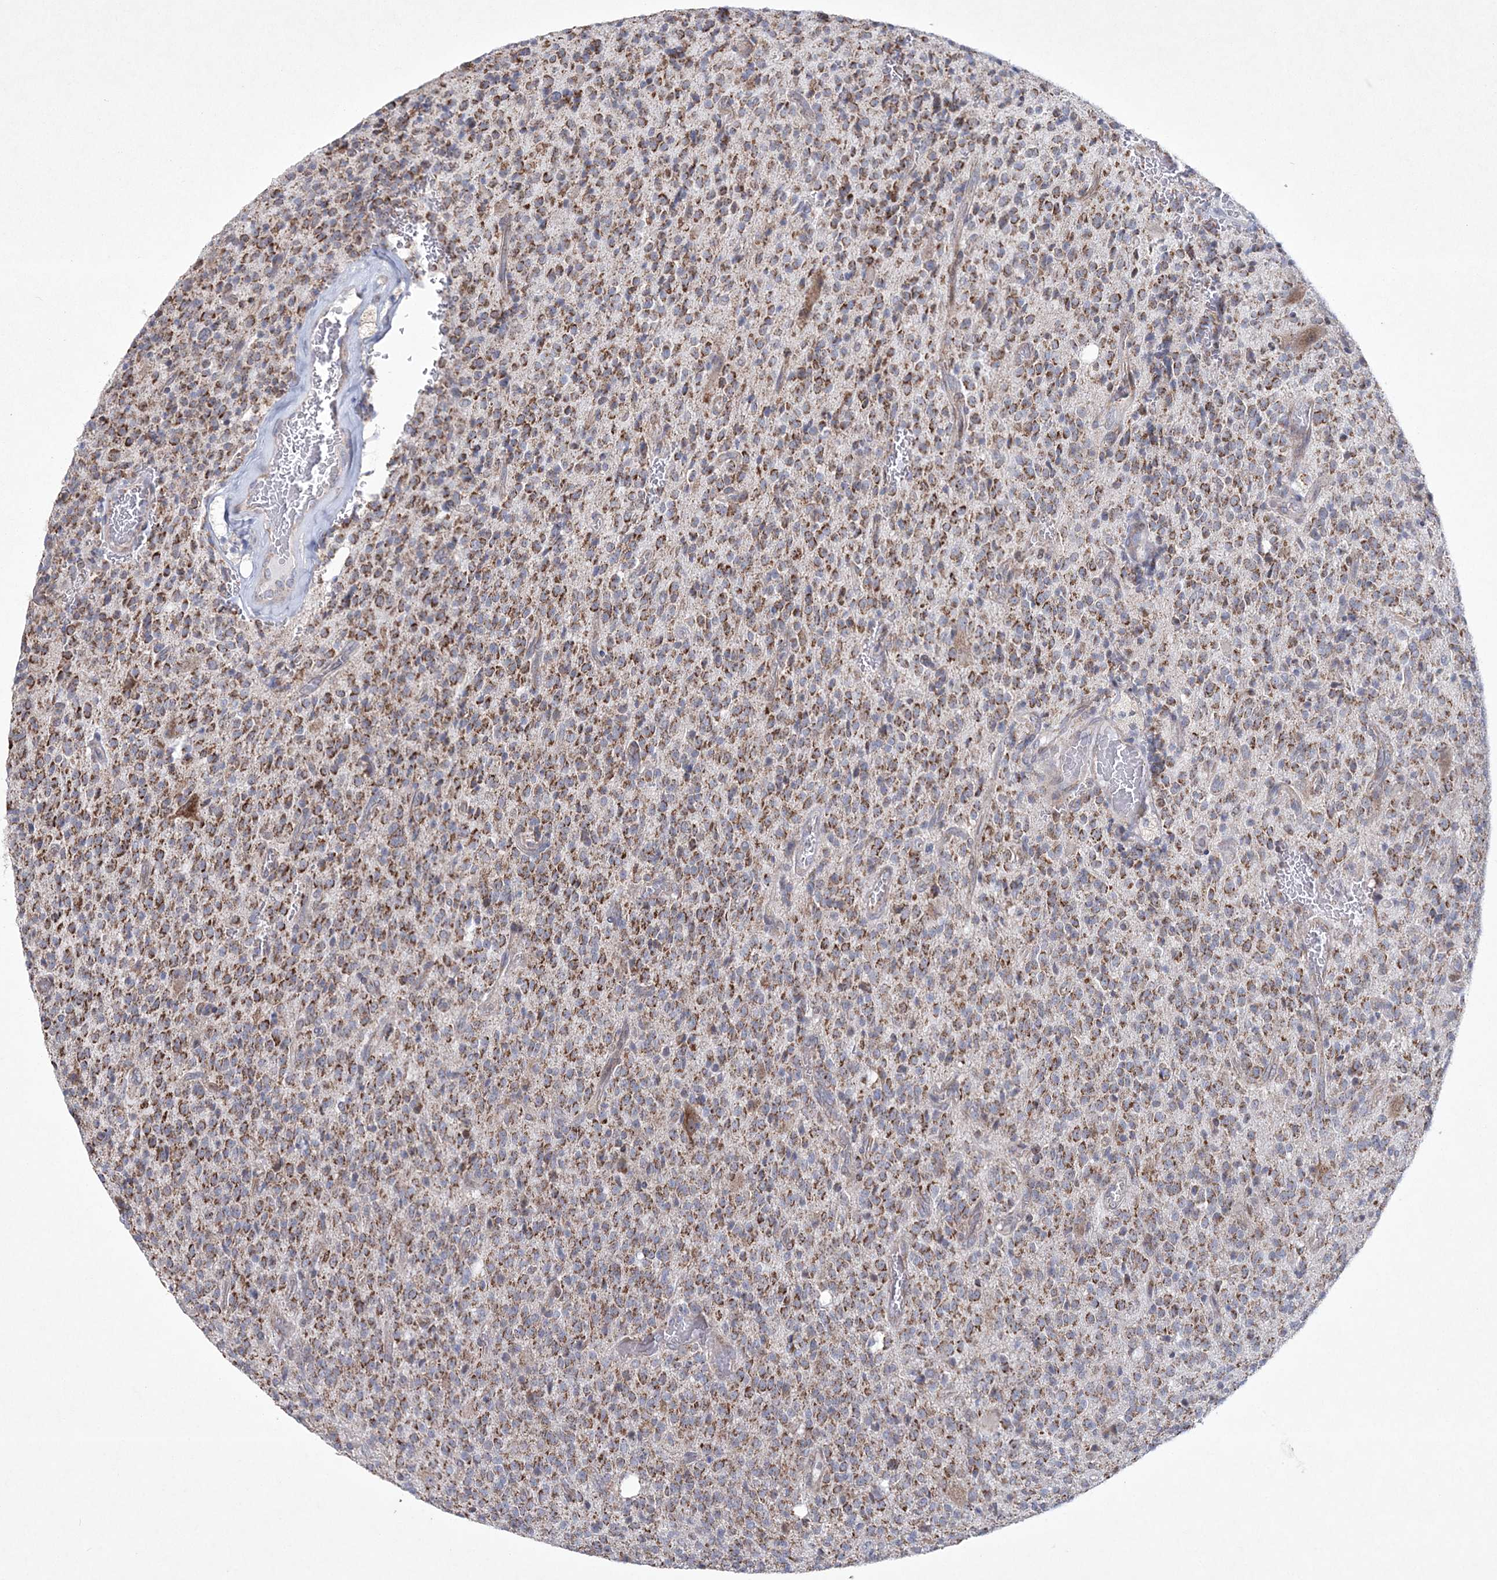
{"staining": {"intensity": "moderate", "quantity": ">75%", "location": "cytoplasmic/membranous"}, "tissue": "glioma", "cell_type": "Tumor cells", "image_type": "cancer", "snomed": [{"axis": "morphology", "description": "Glioma, malignant, High grade"}, {"axis": "topography", "description": "Brain"}], "caption": "Protein analysis of malignant glioma (high-grade) tissue shows moderate cytoplasmic/membranous positivity in about >75% of tumor cells.", "gene": "CES4A", "patient": {"sex": "male", "age": 34}}